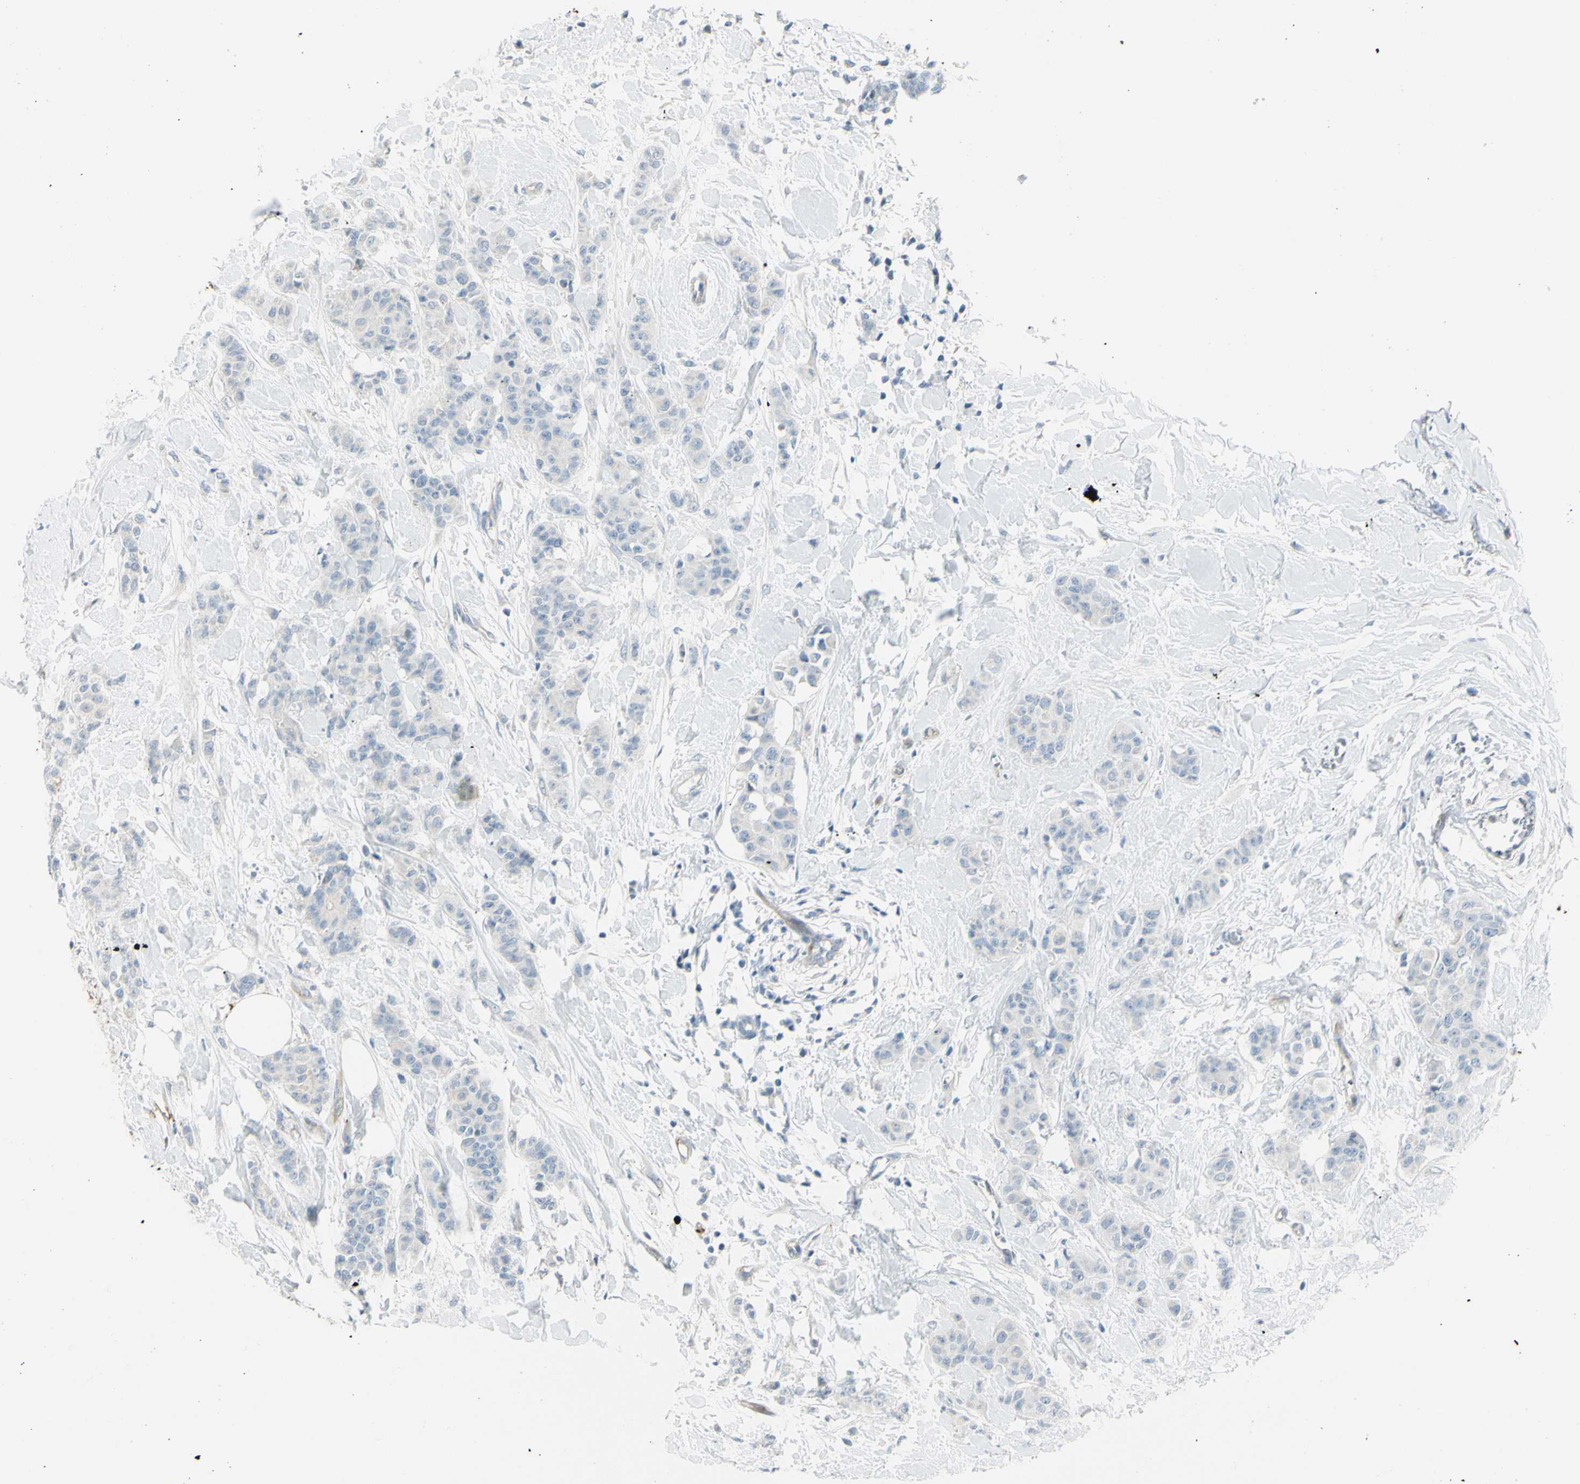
{"staining": {"intensity": "negative", "quantity": "none", "location": "none"}, "tissue": "breast cancer", "cell_type": "Tumor cells", "image_type": "cancer", "snomed": [{"axis": "morphology", "description": "Normal tissue, NOS"}, {"axis": "morphology", "description": "Duct carcinoma"}, {"axis": "topography", "description": "Breast"}], "caption": "Micrograph shows no protein staining in tumor cells of breast cancer tissue. (DAB (3,3'-diaminobenzidine) immunohistochemistry (IHC) with hematoxylin counter stain).", "gene": "GPR34", "patient": {"sex": "female", "age": 40}}